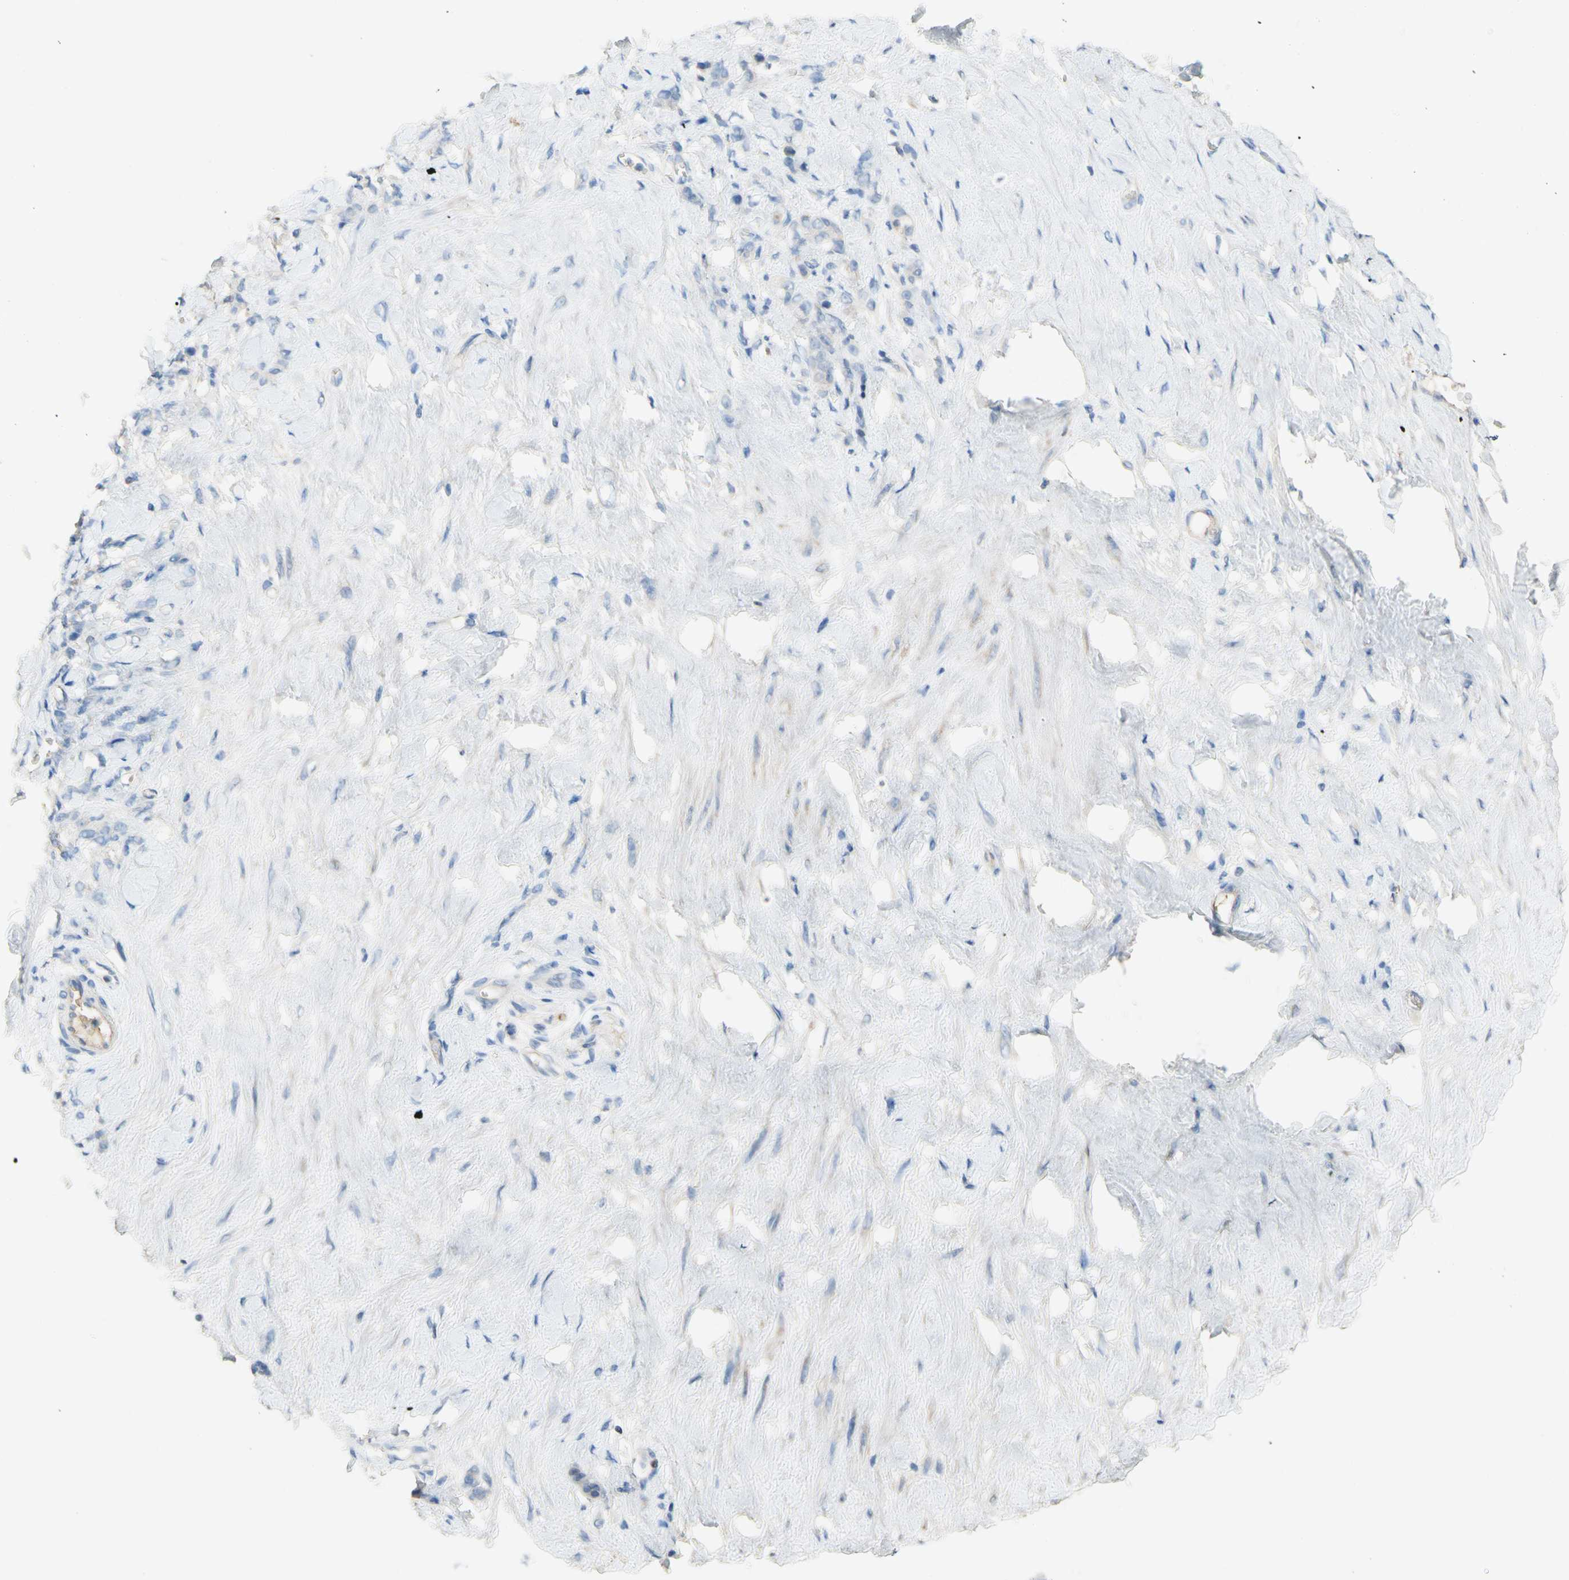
{"staining": {"intensity": "negative", "quantity": "none", "location": "none"}, "tissue": "stomach cancer", "cell_type": "Tumor cells", "image_type": "cancer", "snomed": [{"axis": "morphology", "description": "Adenocarcinoma, NOS"}, {"axis": "topography", "description": "Stomach"}], "caption": "An IHC image of adenocarcinoma (stomach) is shown. There is no staining in tumor cells of adenocarcinoma (stomach). (DAB (3,3'-diaminobenzidine) immunohistochemistry visualized using brightfield microscopy, high magnification).", "gene": "PACSIN1", "patient": {"sex": "male", "age": 82}}